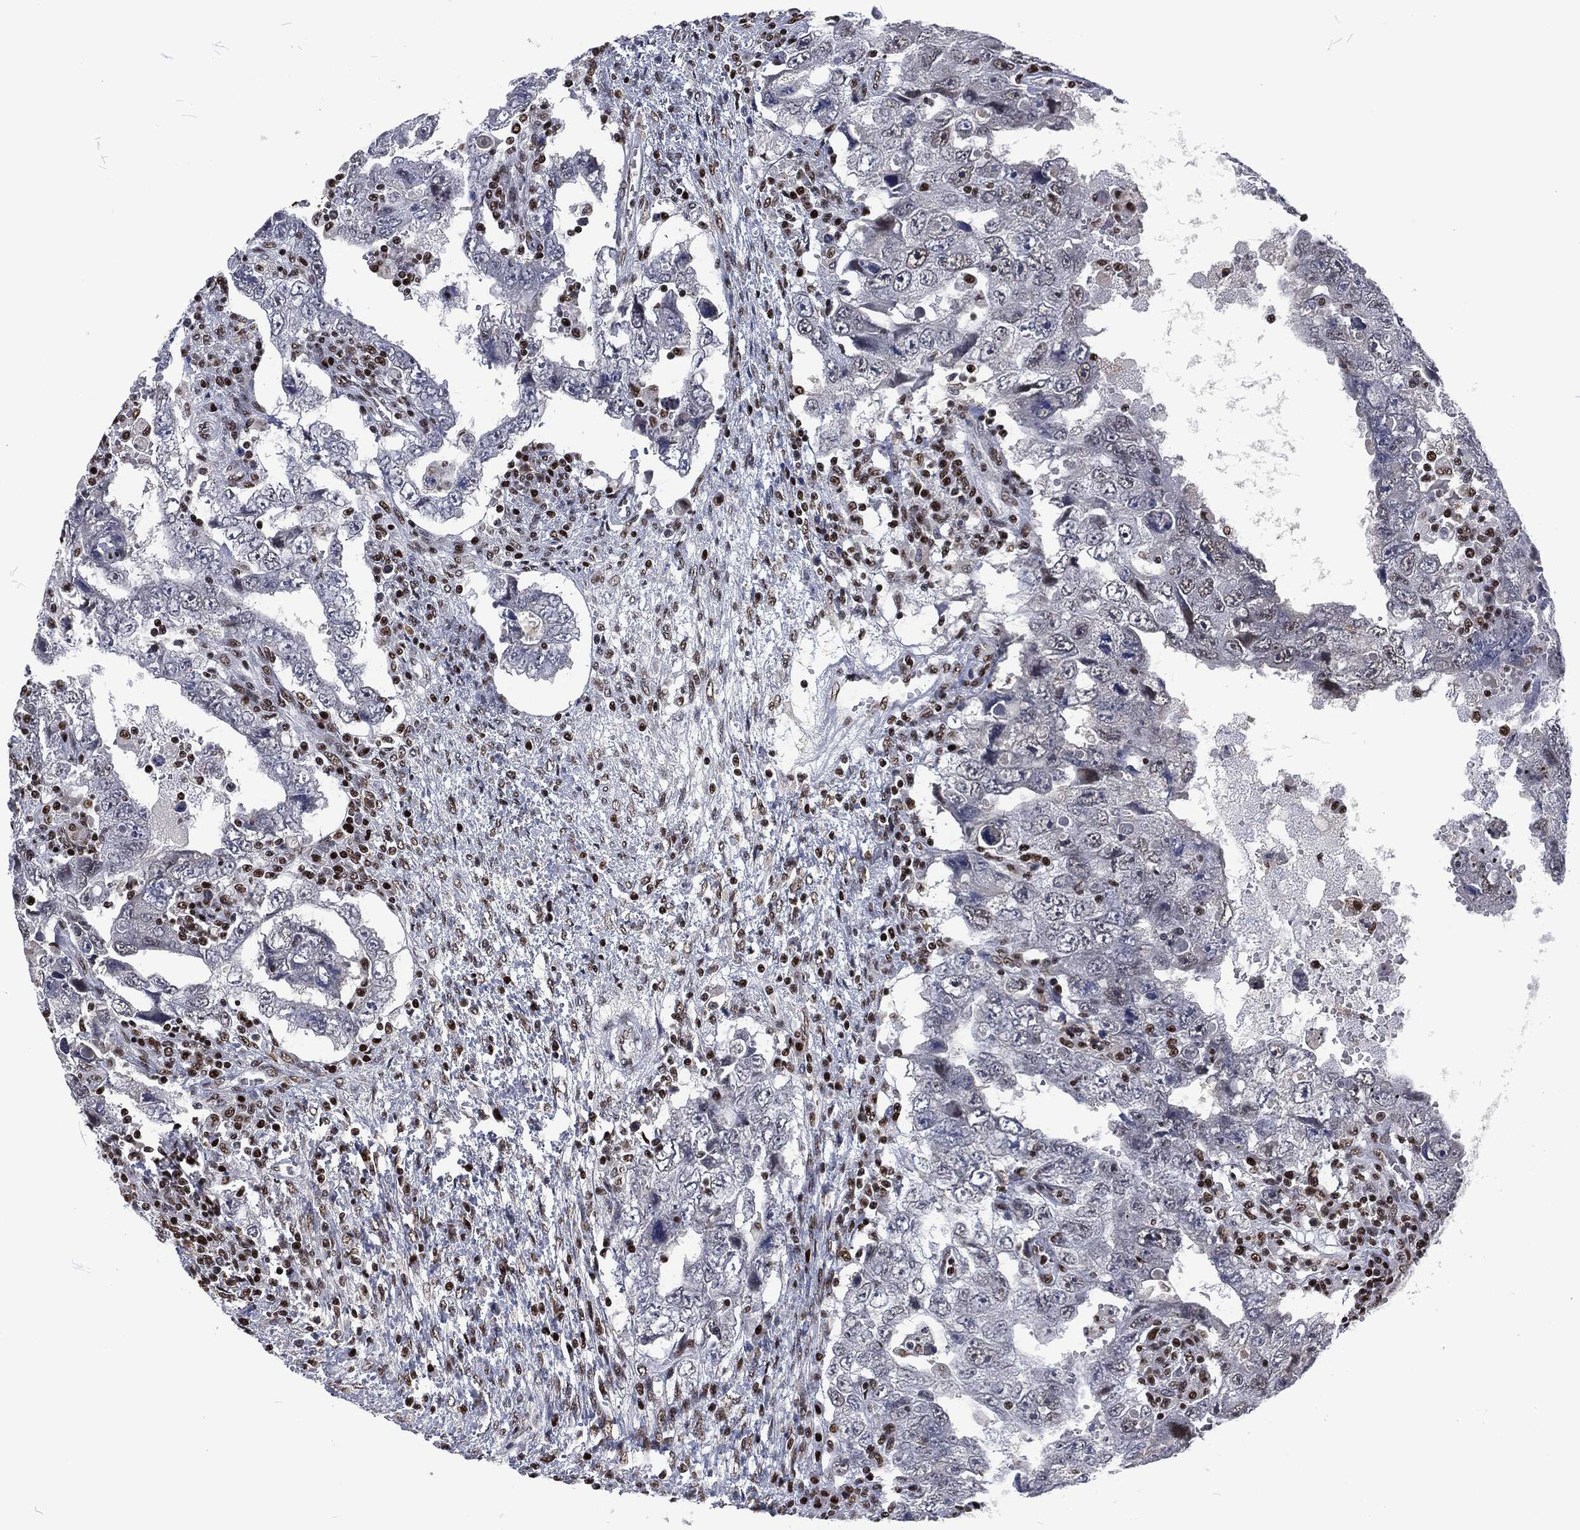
{"staining": {"intensity": "negative", "quantity": "none", "location": "none"}, "tissue": "testis cancer", "cell_type": "Tumor cells", "image_type": "cancer", "snomed": [{"axis": "morphology", "description": "Carcinoma, Embryonal, NOS"}, {"axis": "topography", "description": "Testis"}], "caption": "A high-resolution photomicrograph shows immunohistochemistry (IHC) staining of testis embryonal carcinoma, which exhibits no significant positivity in tumor cells.", "gene": "DCPS", "patient": {"sex": "male", "age": 26}}